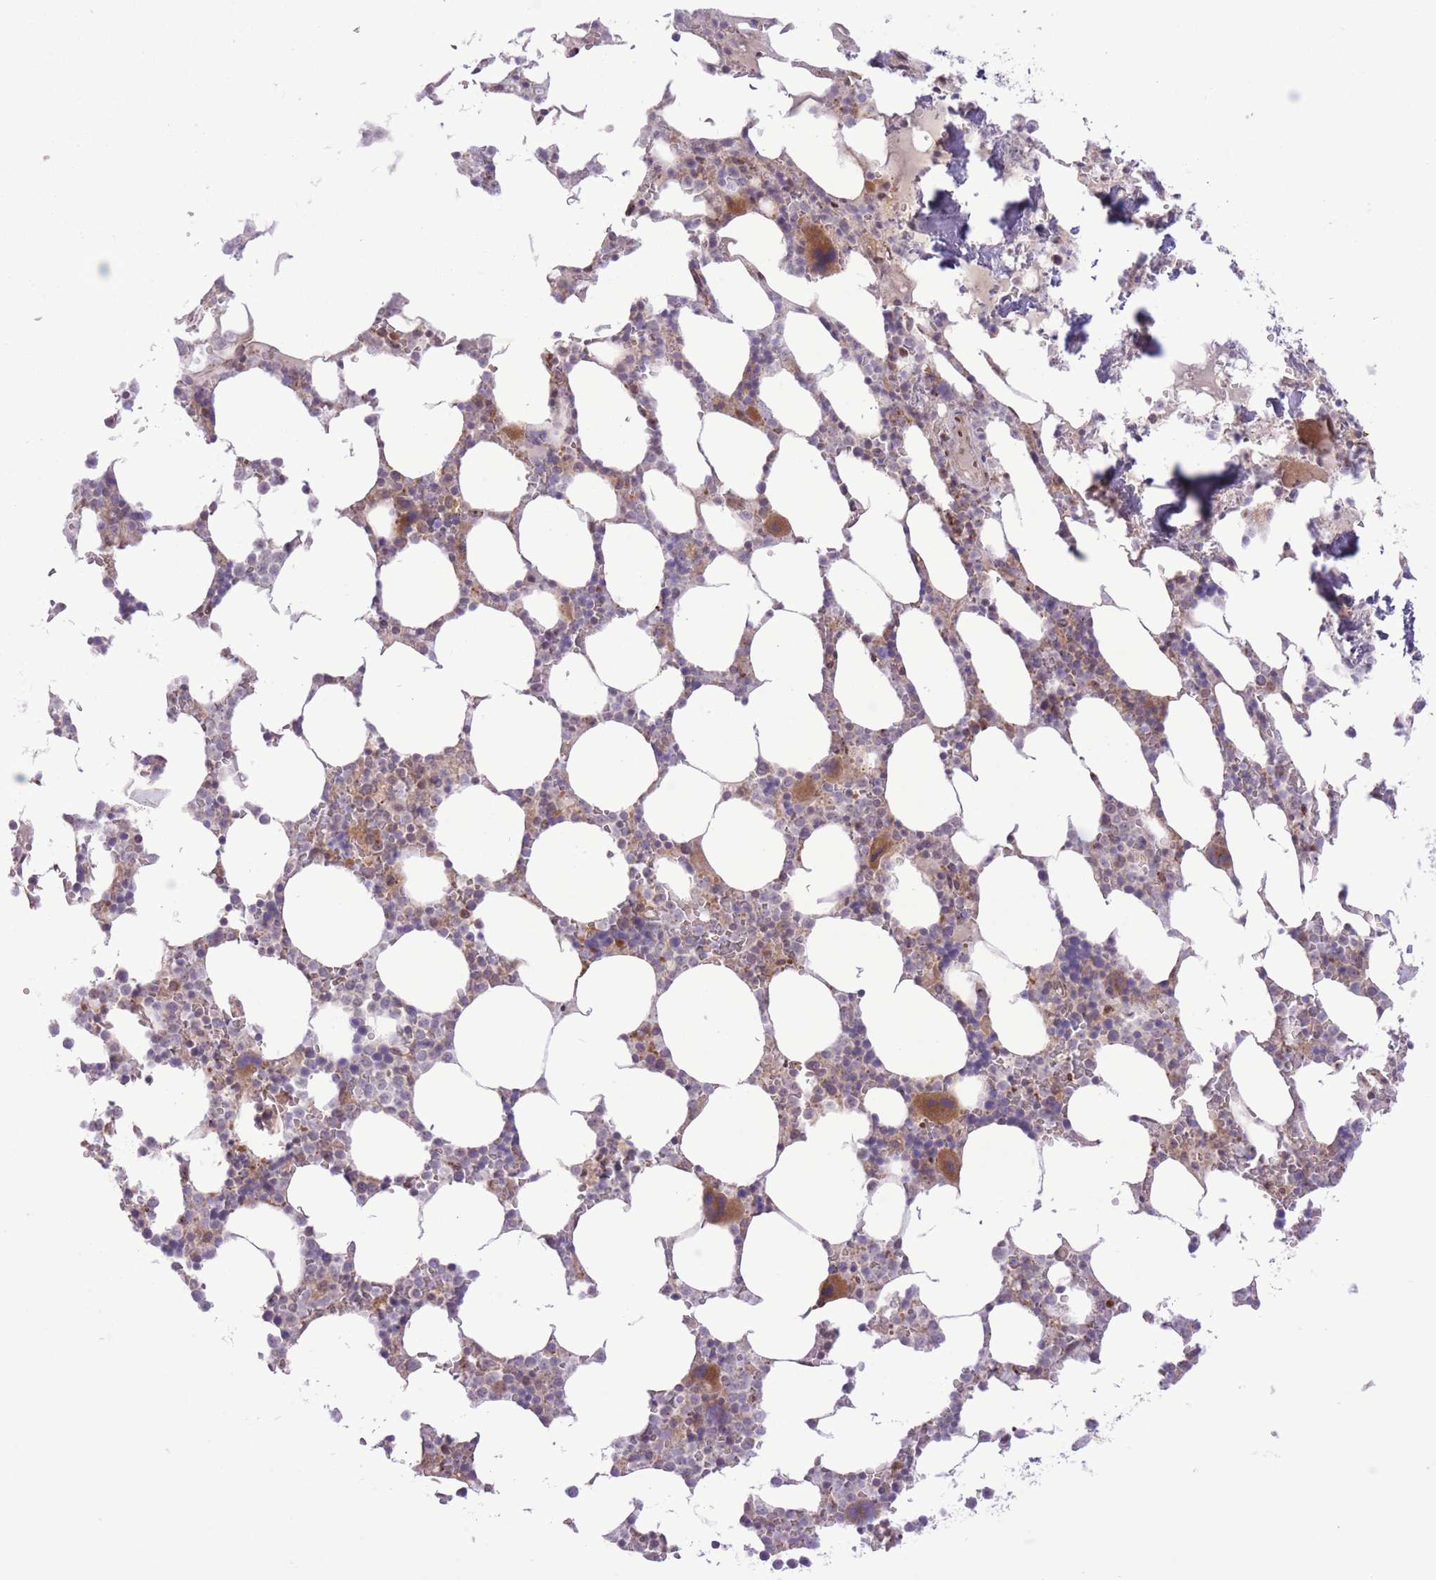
{"staining": {"intensity": "moderate", "quantity": "<25%", "location": "cytoplasmic/membranous"}, "tissue": "bone marrow", "cell_type": "Hematopoietic cells", "image_type": "normal", "snomed": [{"axis": "morphology", "description": "Normal tissue, NOS"}, {"axis": "topography", "description": "Bone marrow"}], "caption": "Immunohistochemistry (IHC) of unremarkable bone marrow demonstrates low levels of moderate cytoplasmic/membranous staining in about <25% of hematopoietic cells. The staining was performed using DAB (3,3'-diaminobenzidine) to visualize the protein expression in brown, while the nuclei were stained in blue with hematoxylin (Magnification: 20x).", "gene": "ZBED5", "patient": {"sex": "male", "age": 64}}